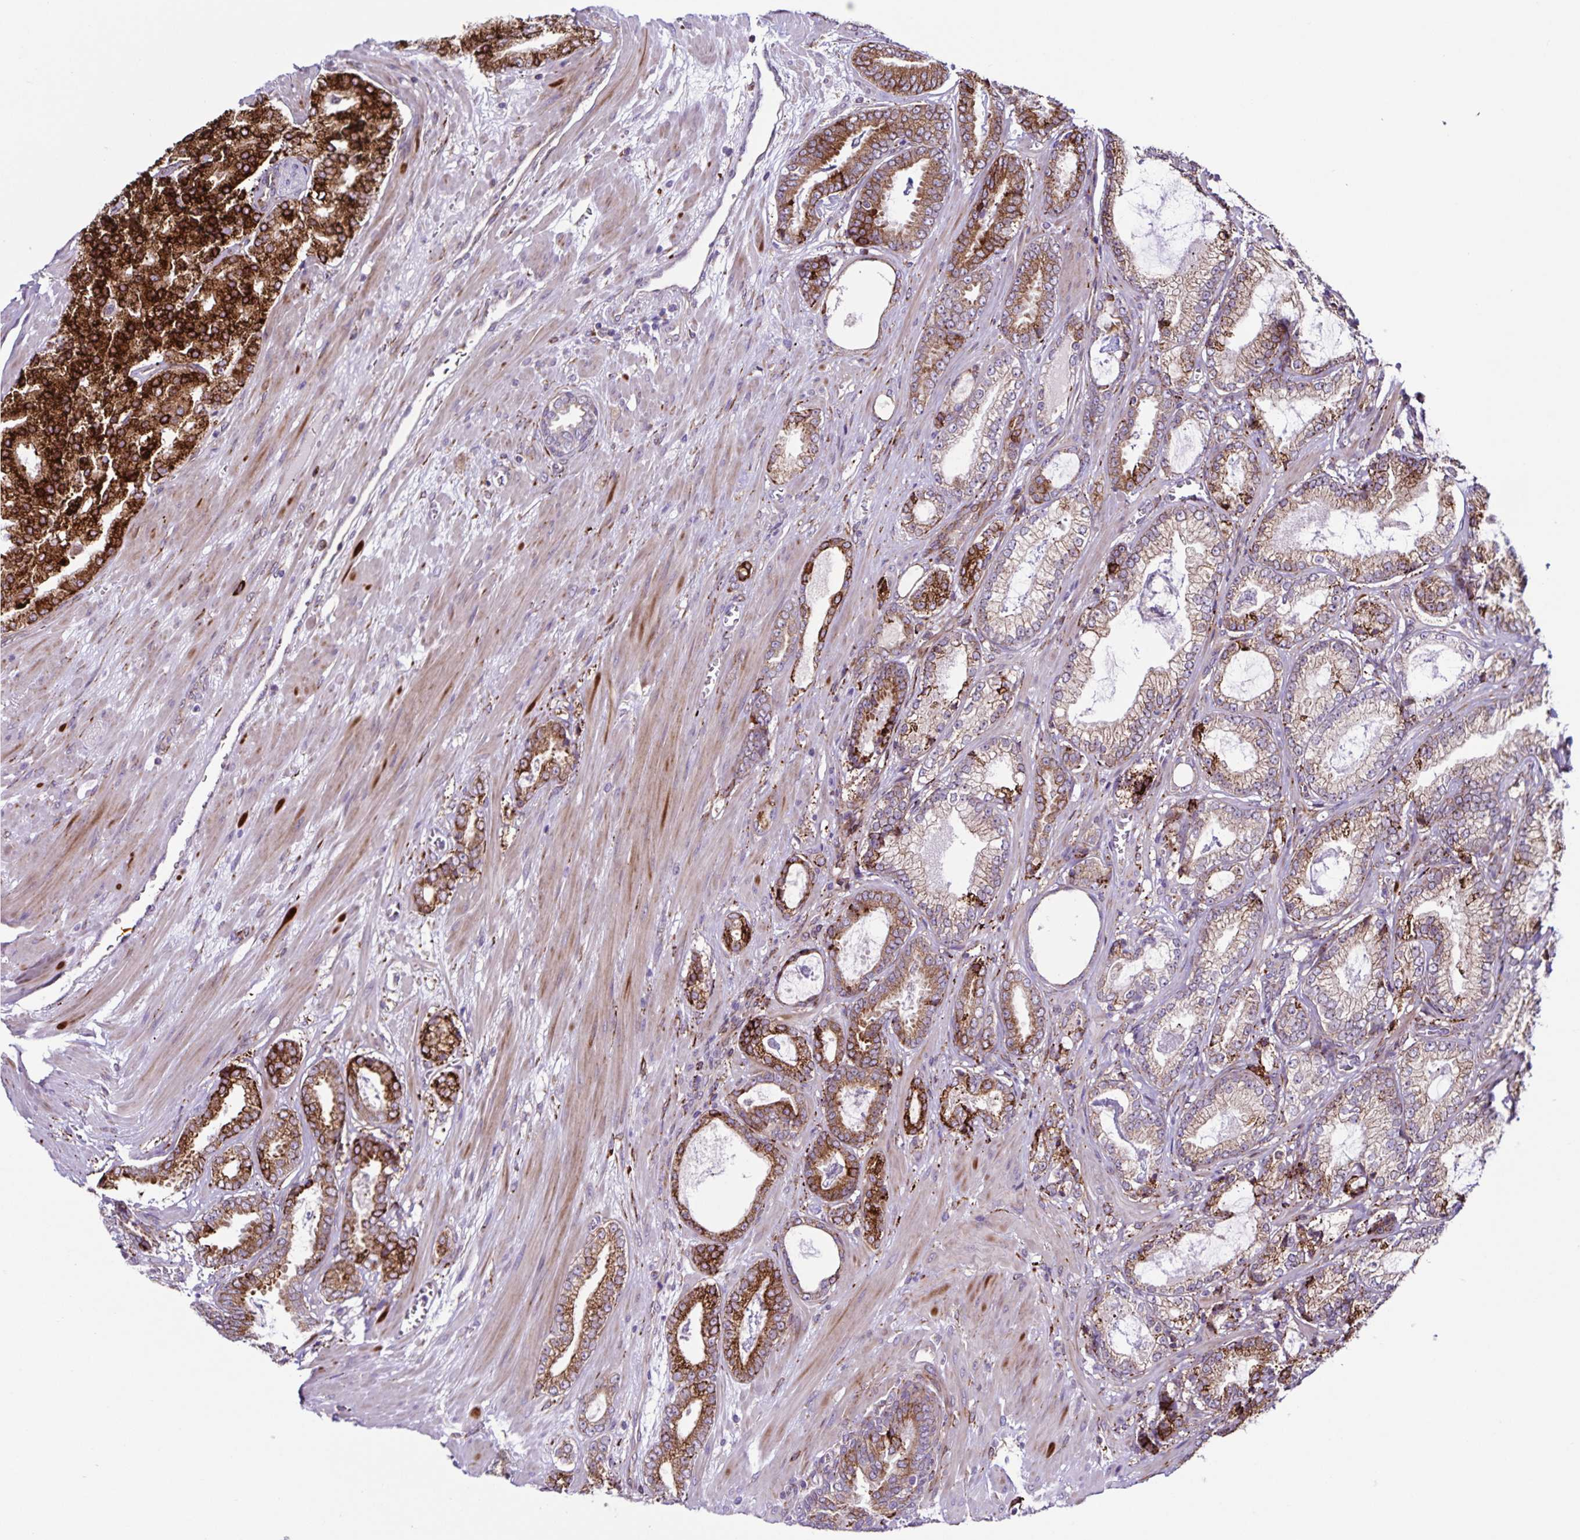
{"staining": {"intensity": "strong", "quantity": "25%-75%", "location": "cytoplasmic/membranous"}, "tissue": "prostate cancer", "cell_type": "Tumor cells", "image_type": "cancer", "snomed": [{"axis": "morphology", "description": "Adenocarcinoma, High grade"}, {"axis": "topography", "description": "Prostate"}], "caption": "Adenocarcinoma (high-grade) (prostate) was stained to show a protein in brown. There is high levels of strong cytoplasmic/membranous expression in approximately 25%-75% of tumor cells.", "gene": "OSBPL5", "patient": {"sex": "male", "age": 64}}